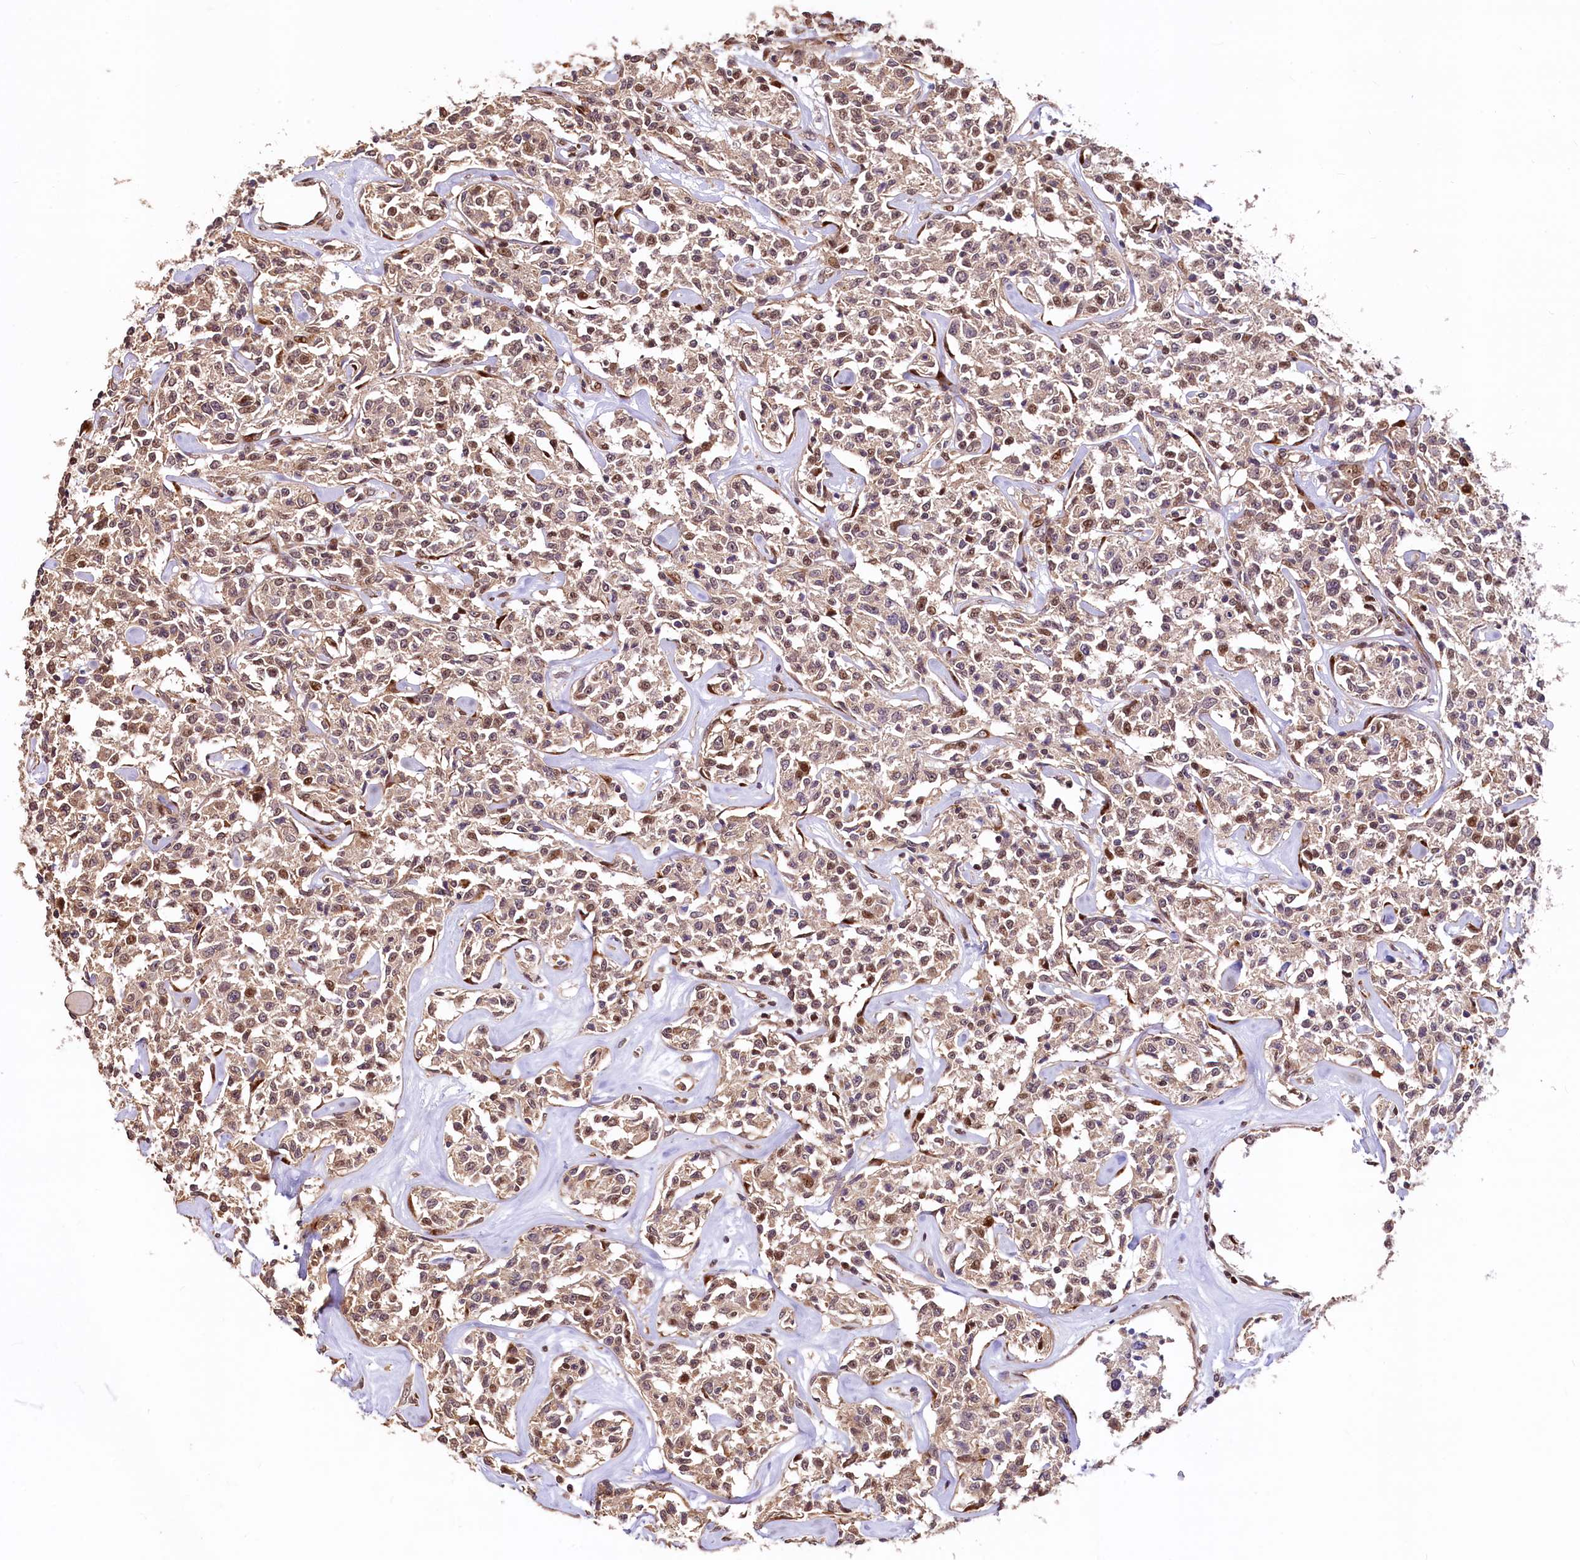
{"staining": {"intensity": "moderate", "quantity": "25%-75%", "location": "cytoplasmic/membranous,nuclear"}, "tissue": "lymphoma", "cell_type": "Tumor cells", "image_type": "cancer", "snomed": [{"axis": "morphology", "description": "Malignant lymphoma, non-Hodgkin's type, Low grade"}, {"axis": "topography", "description": "Small intestine"}], "caption": "Lymphoma was stained to show a protein in brown. There is medium levels of moderate cytoplasmic/membranous and nuclear expression in about 25%-75% of tumor cells.", "gene": "C5orf15", "patient": {"sex": "female", "age": 59}}